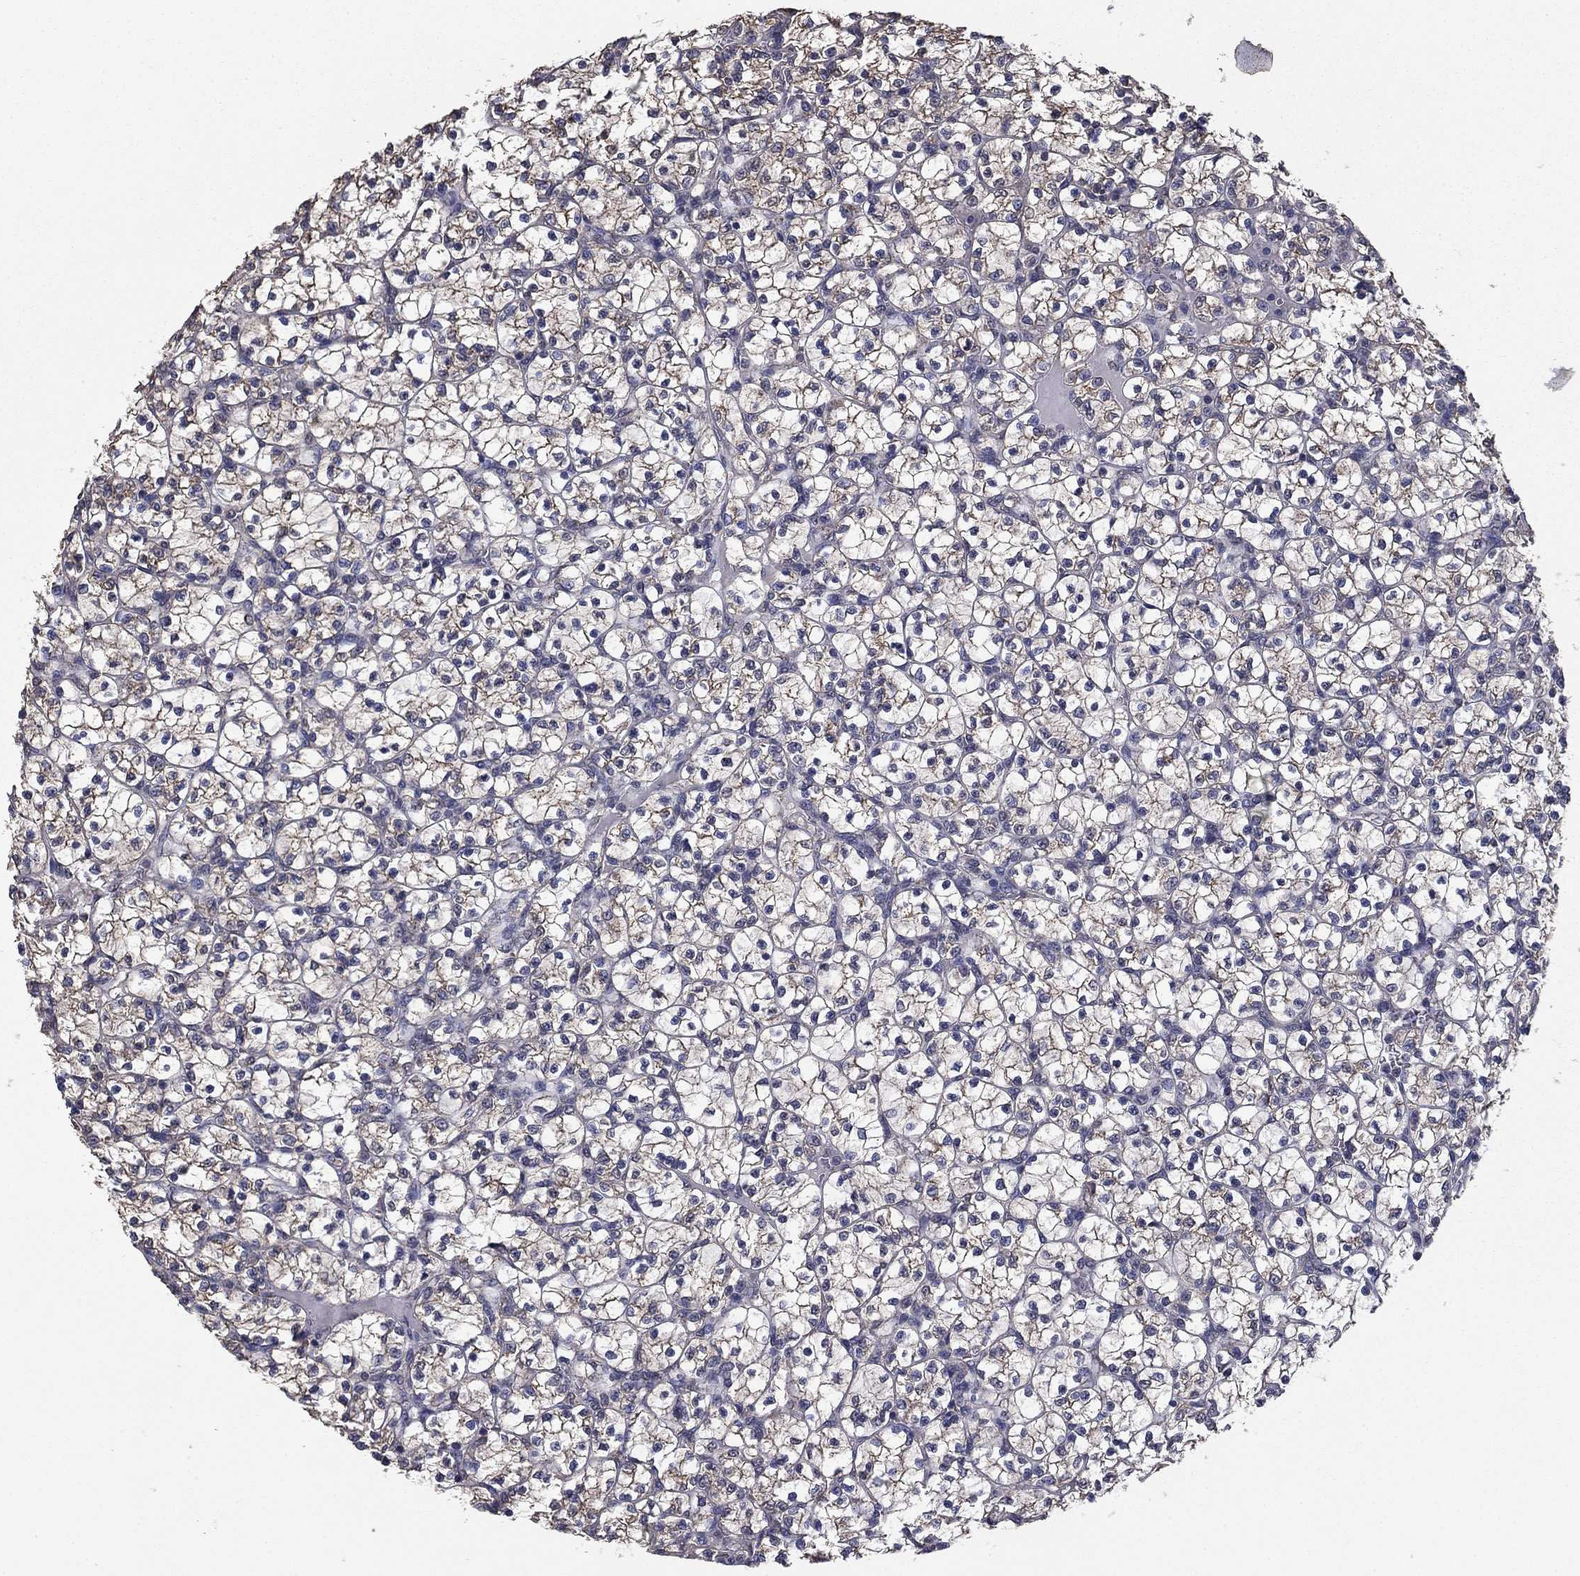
{"staining": {"intensity": "weak", "quantity": "<25%", "location": "cytoplasmic/membranous"}, "tissue": "renal cancer", "cell_type": "Tumor cells", "image_type": "cancer", "snomed": [{"axis": "morphology", "description": "Adenocarcinoma, NOS"}, {"axis": "topography", "description": "Kidney"}], "caption": "This is an IHC photomicrograph of renal cancer. There is no positivity in tumor cells.", "gene": "MFAP3L", "patient": {"sex": "female", "age": 89}}